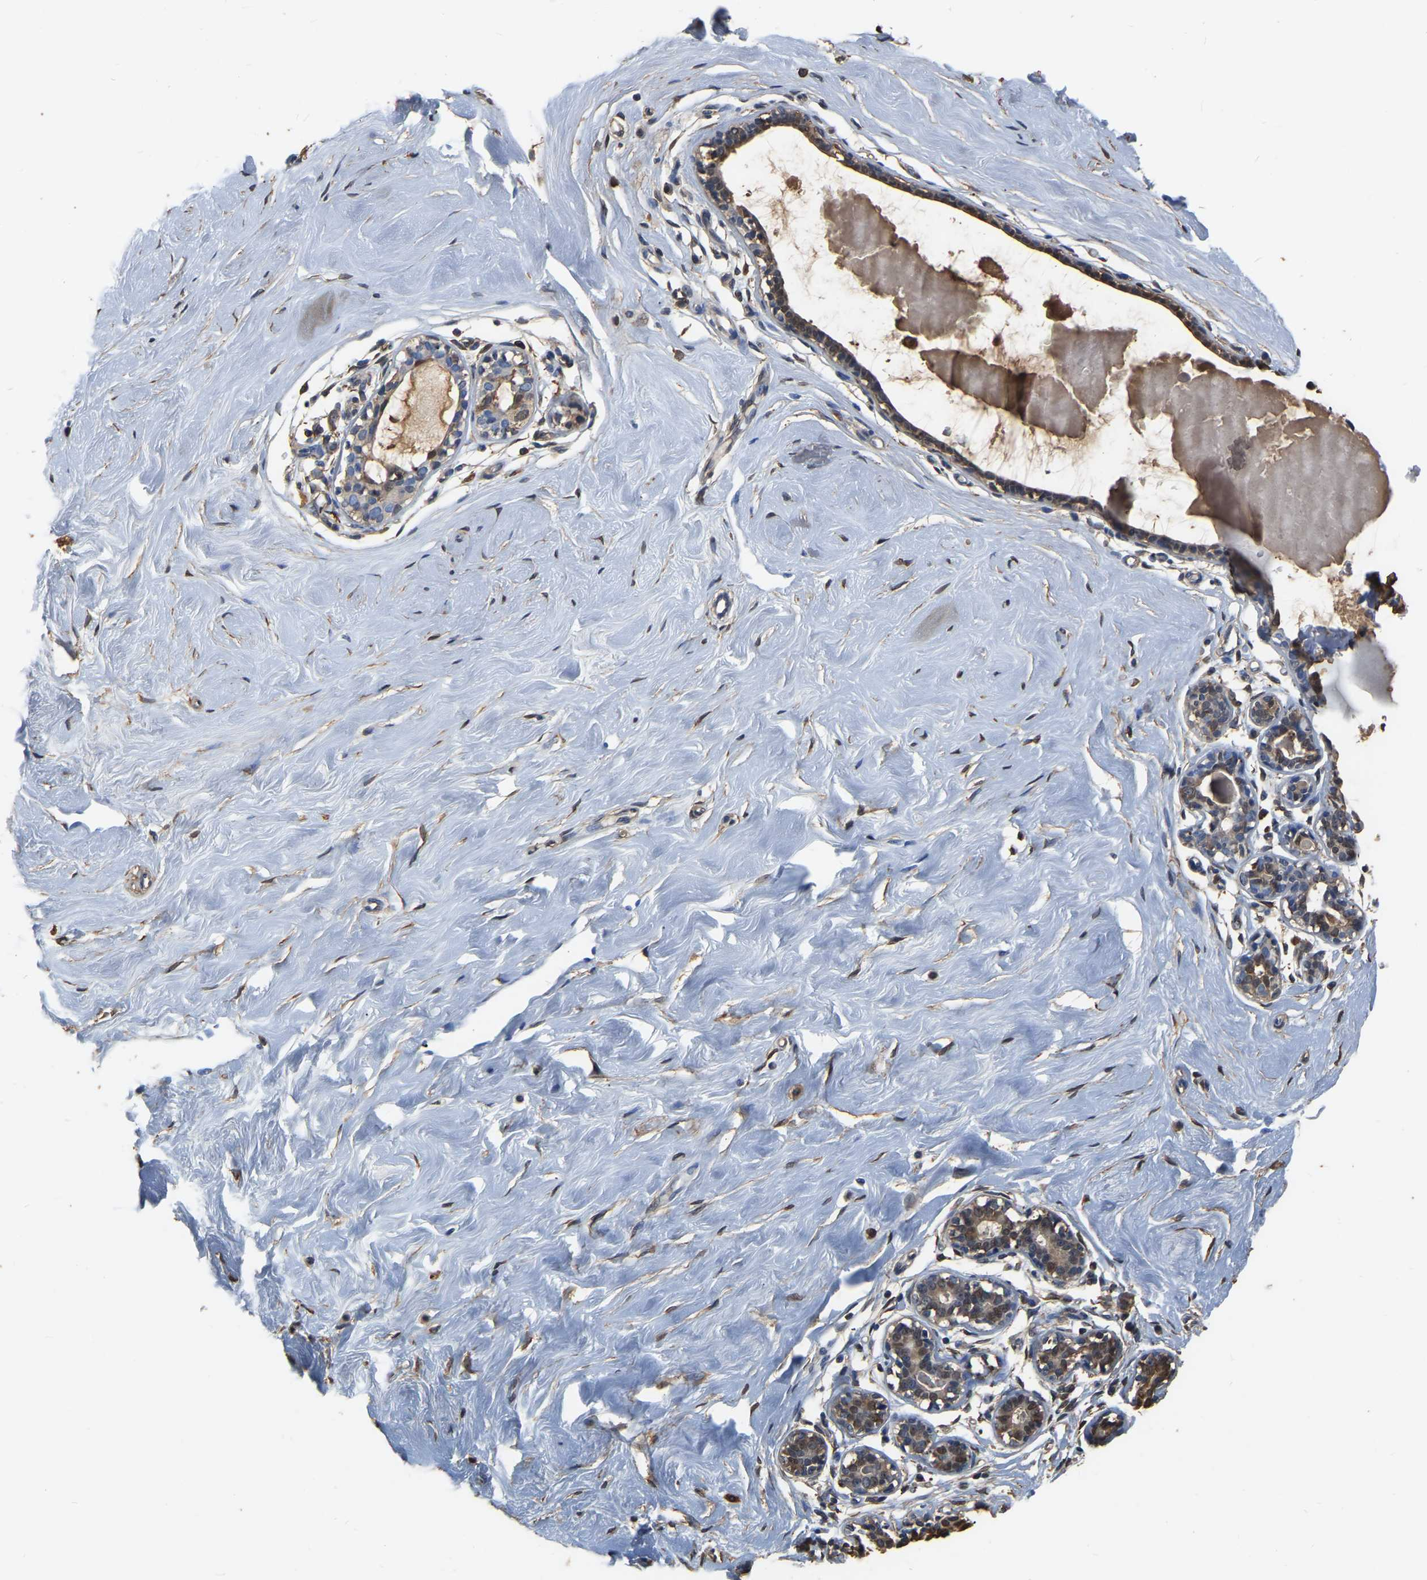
{"staining": {"intensity": "moderate", "quantity": ">75%", "location": "cytoplasmic/membranous"}, "tissue": "breast", "cell_type": "Adipocytes", "image_type": "normal", "snomed": [{"axis": "morphology", "description": "Normal tissue, NOS"}, {"axis": "topography", "description": "Breast"}], "caption": "High-power microscopy captured an immunohistochemistry micrograph of unremarkable breast, revealing moderate cytoplasmic/membranous positivity in approximately >75% of adipocytes.", "gene": "LDHB", "patient": {"sex": "female", "age": 23}}